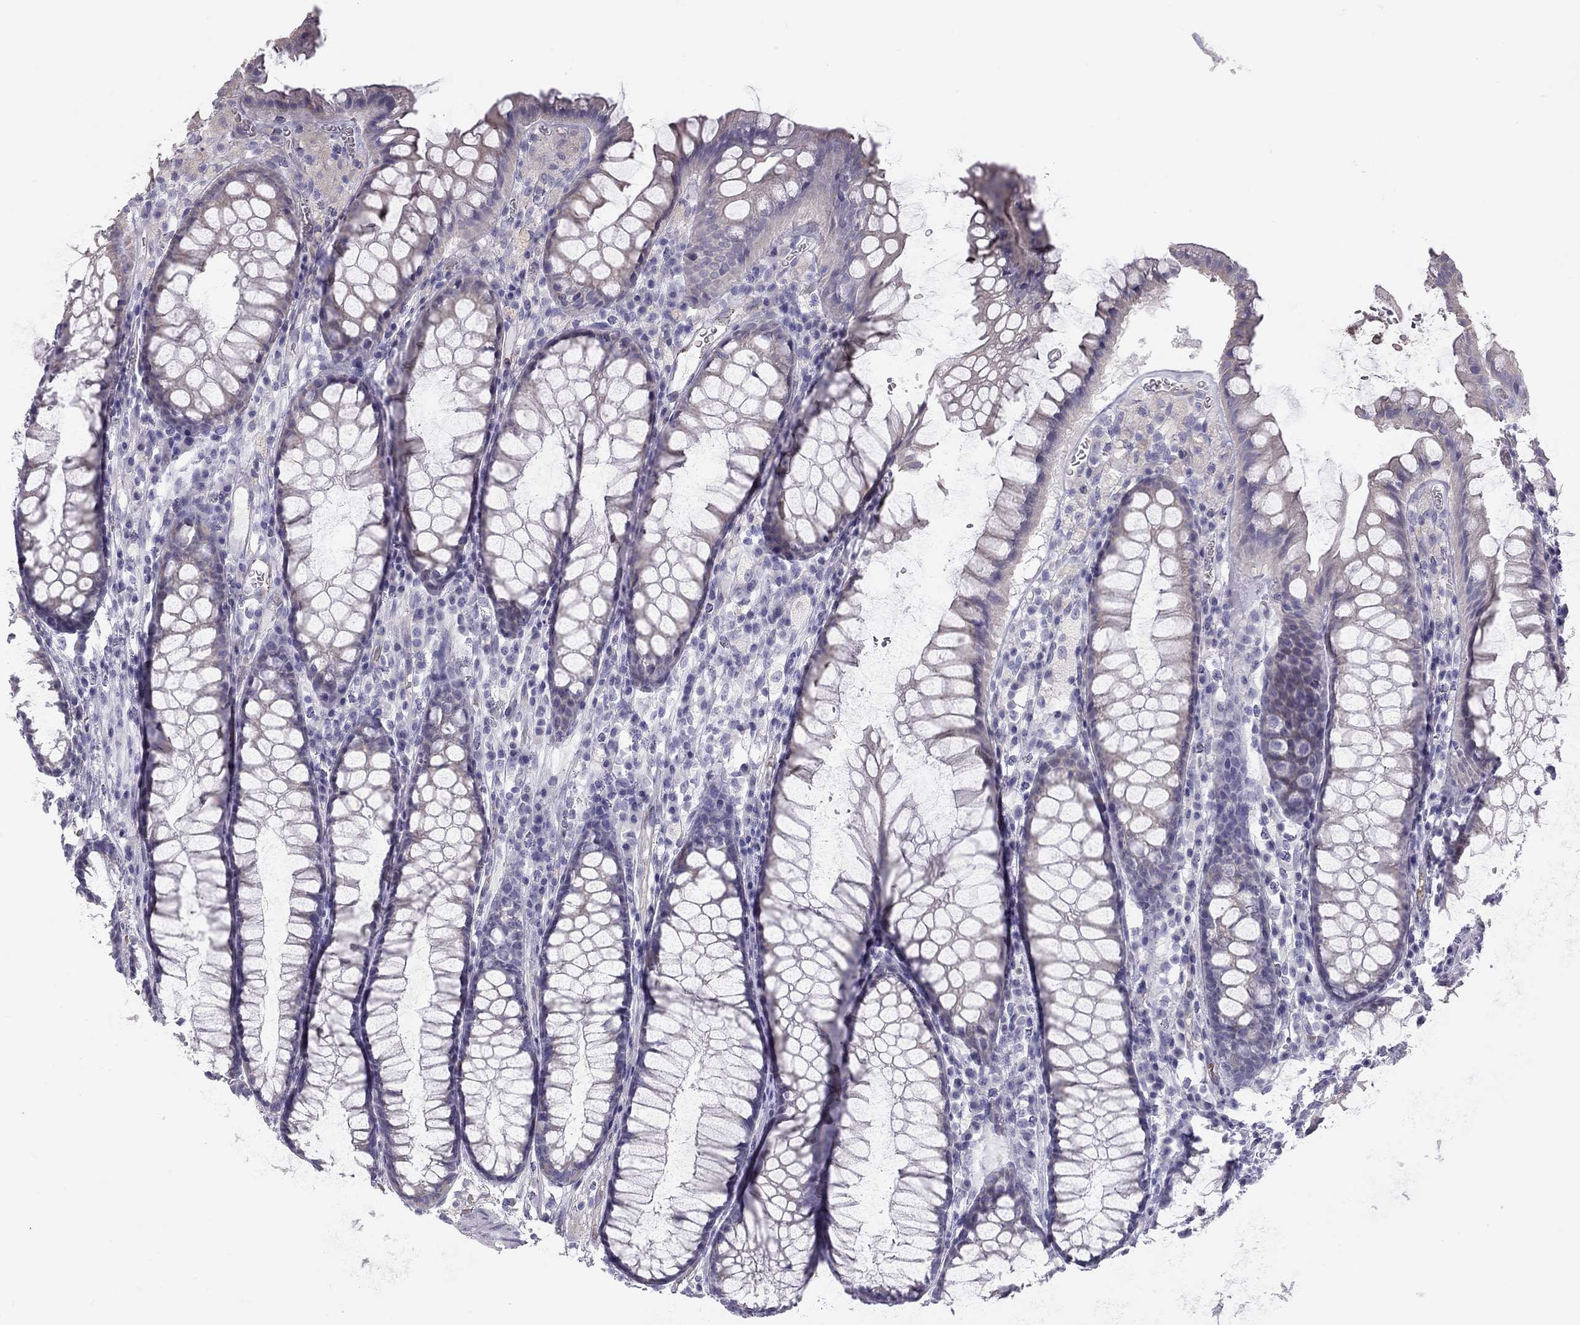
{"staining": {"intensity": "negative", "quantity": "none", "location": "none"}, "tissue": "rectum", "cell_type": "Glandular cells", "image_type": "normal", "snomed": [{"axis": "morphology", "description": "Normal tissue, NOS"}, {"axis": "topography", "description": "Rectum"}], "caption": "Glandular cells show no significant protein positivity in benign rectum. The staining is performed using DAB (3,3'-diaminobenzidine) brown chromogen with nuclei counter-stained in using hematoxylin.", "gene": "TDRD6", "patient": {"sex": "female", "age": 68}}